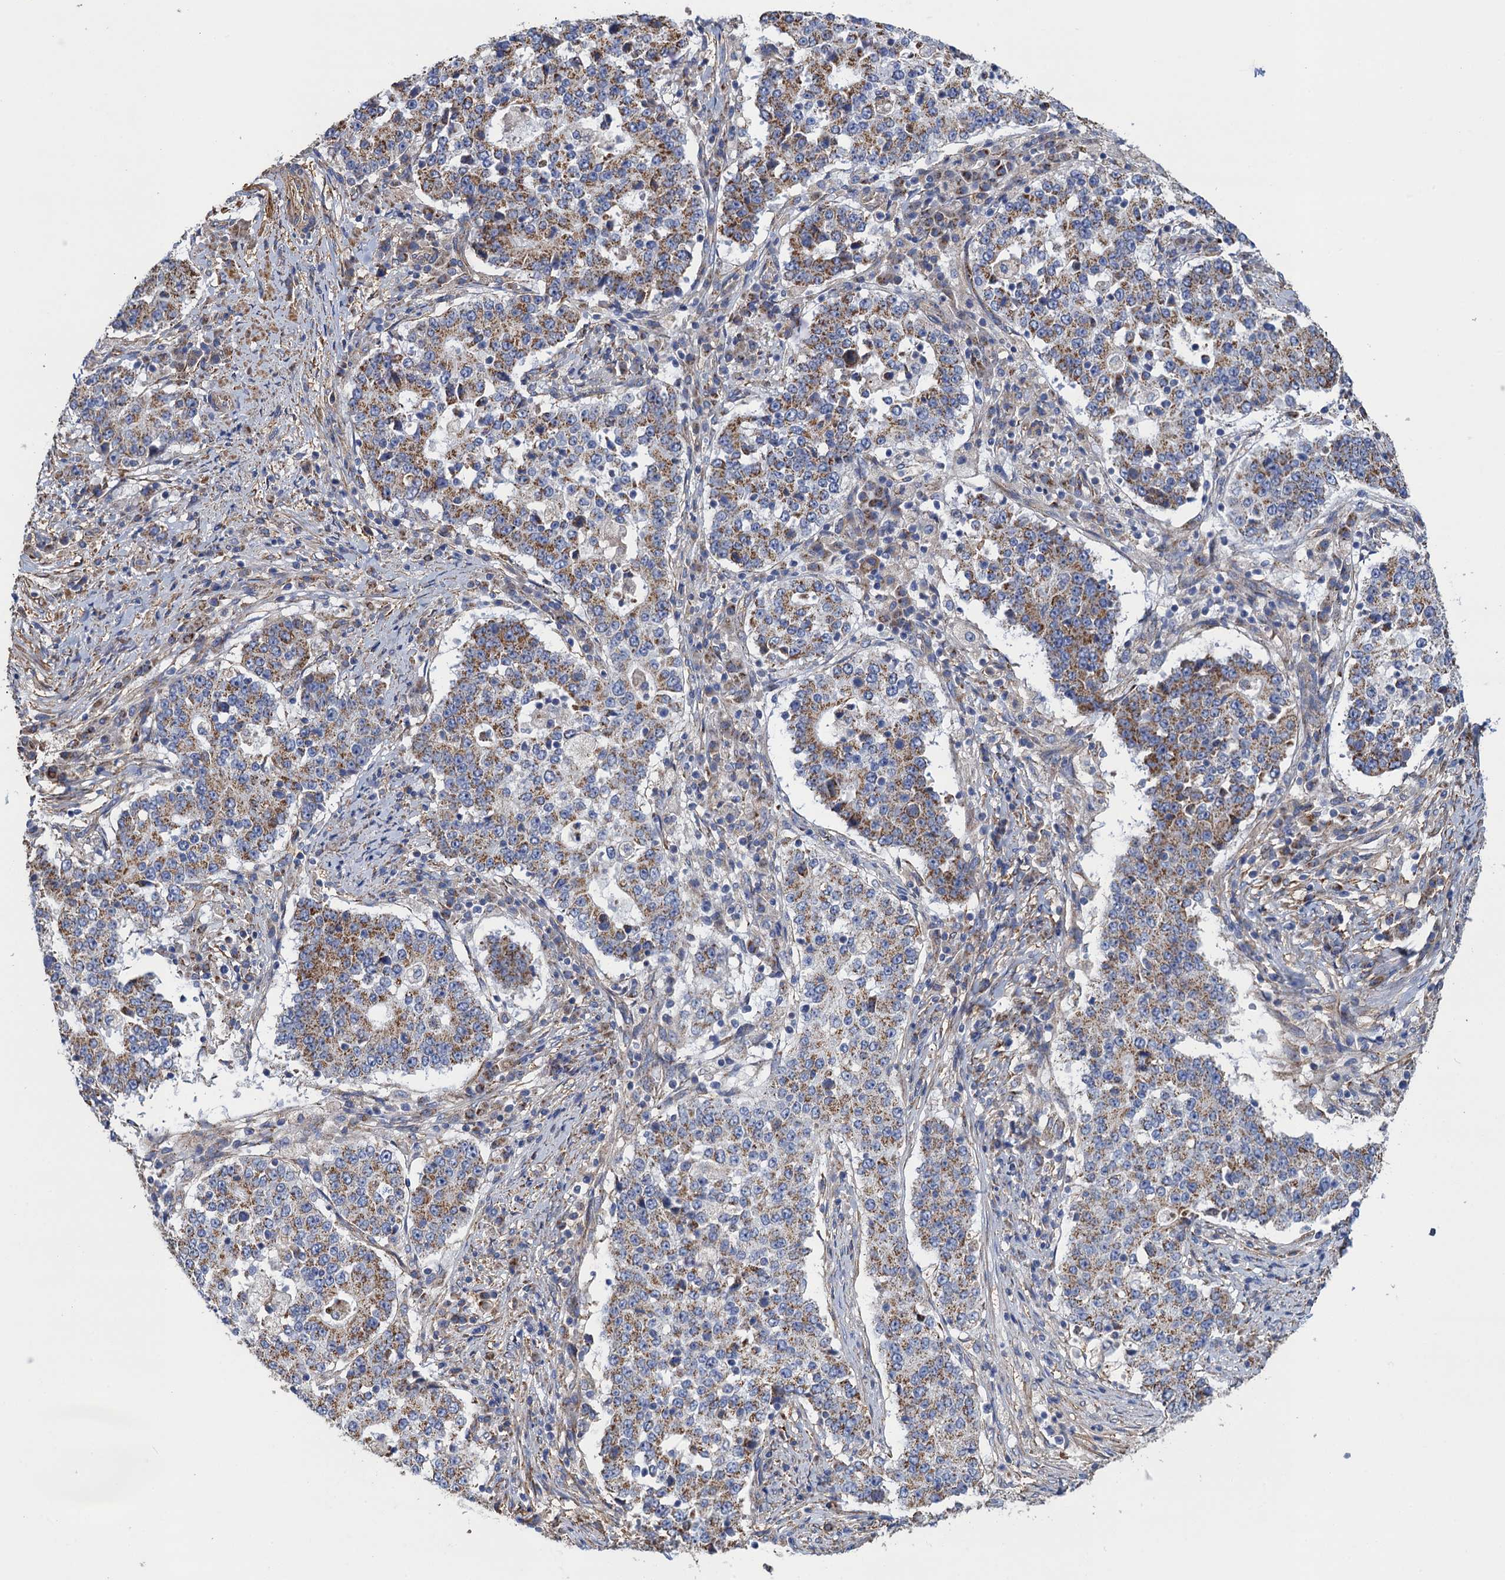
{"staining": {"intensity": "moderate", "quantity": "25%-75%", "location": "cytoplasmic/membranous"}, "tissue": "stomach cancer", "cell_type": "Tumor cells", "image_type": "cancer", "snomed": [{"axis": "morphology", "description": "Adenocarcinoma, NOS"}, {"axis": "topography", "description": "Stomach"}], "caption": "This is a histology image of immunohistochemistry staining of stomach cancer, which shows moderate positivity in the cytoplasmic/membranous of tumor cells.", "gene": "GCSH", "patient": {"sex": "male", "age": 59}}